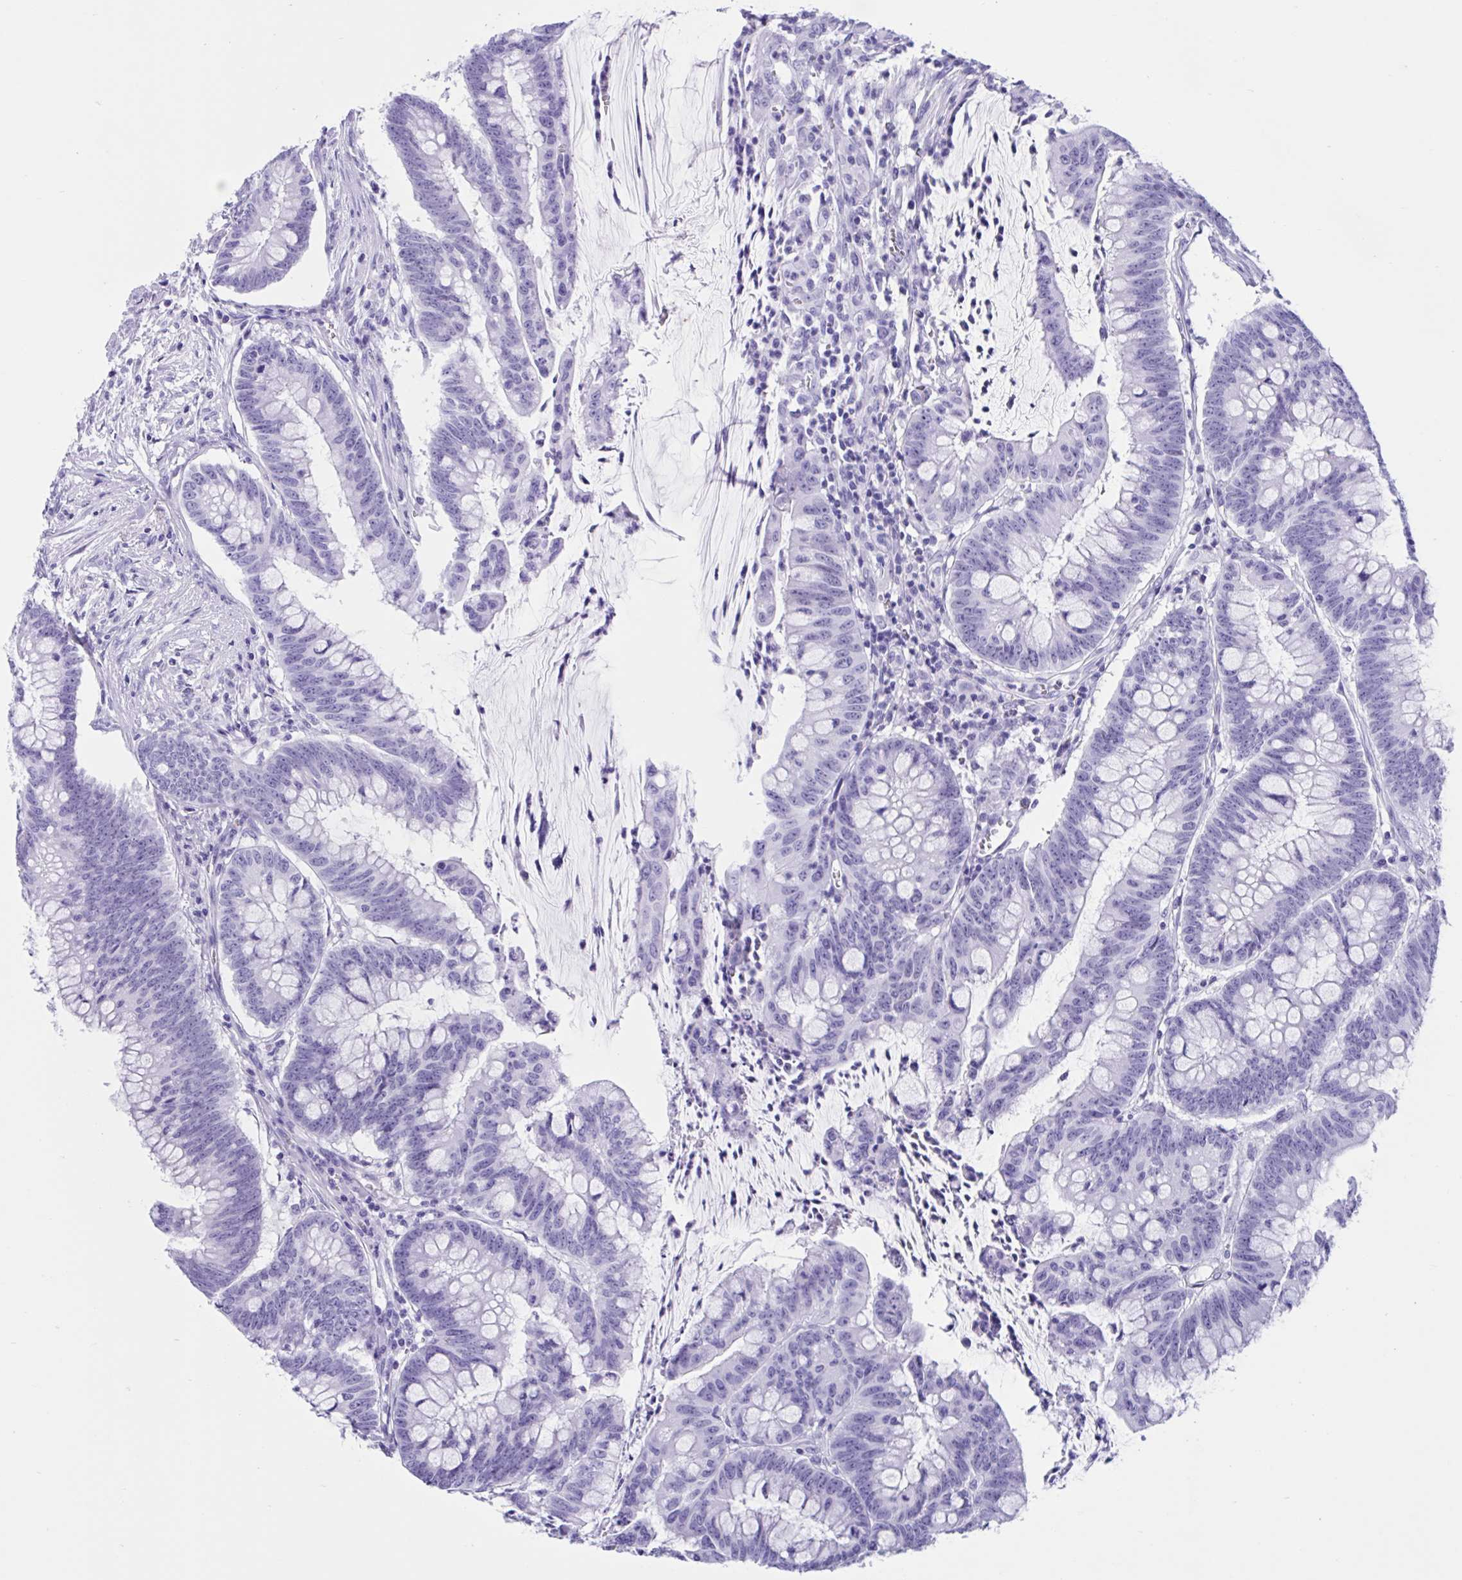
{"staining": {"intensity": "negative", "quantity": "none", "location": "none"}, "tissue": "colorectal cancer", "cell_type": "Tumor cells", "image_type": "cancer", "snomed": [{"axis": "morphology", "description": "Adenocarcinoma, NOS"}, {"axis": "topography", "description": "Colon"}], "caption": "Tumor cells are negative for protein expression in human adenocarcinoma (colorectal).", "gene": "TMEM35A", "patient": {"sex": "male", "age": 62}}